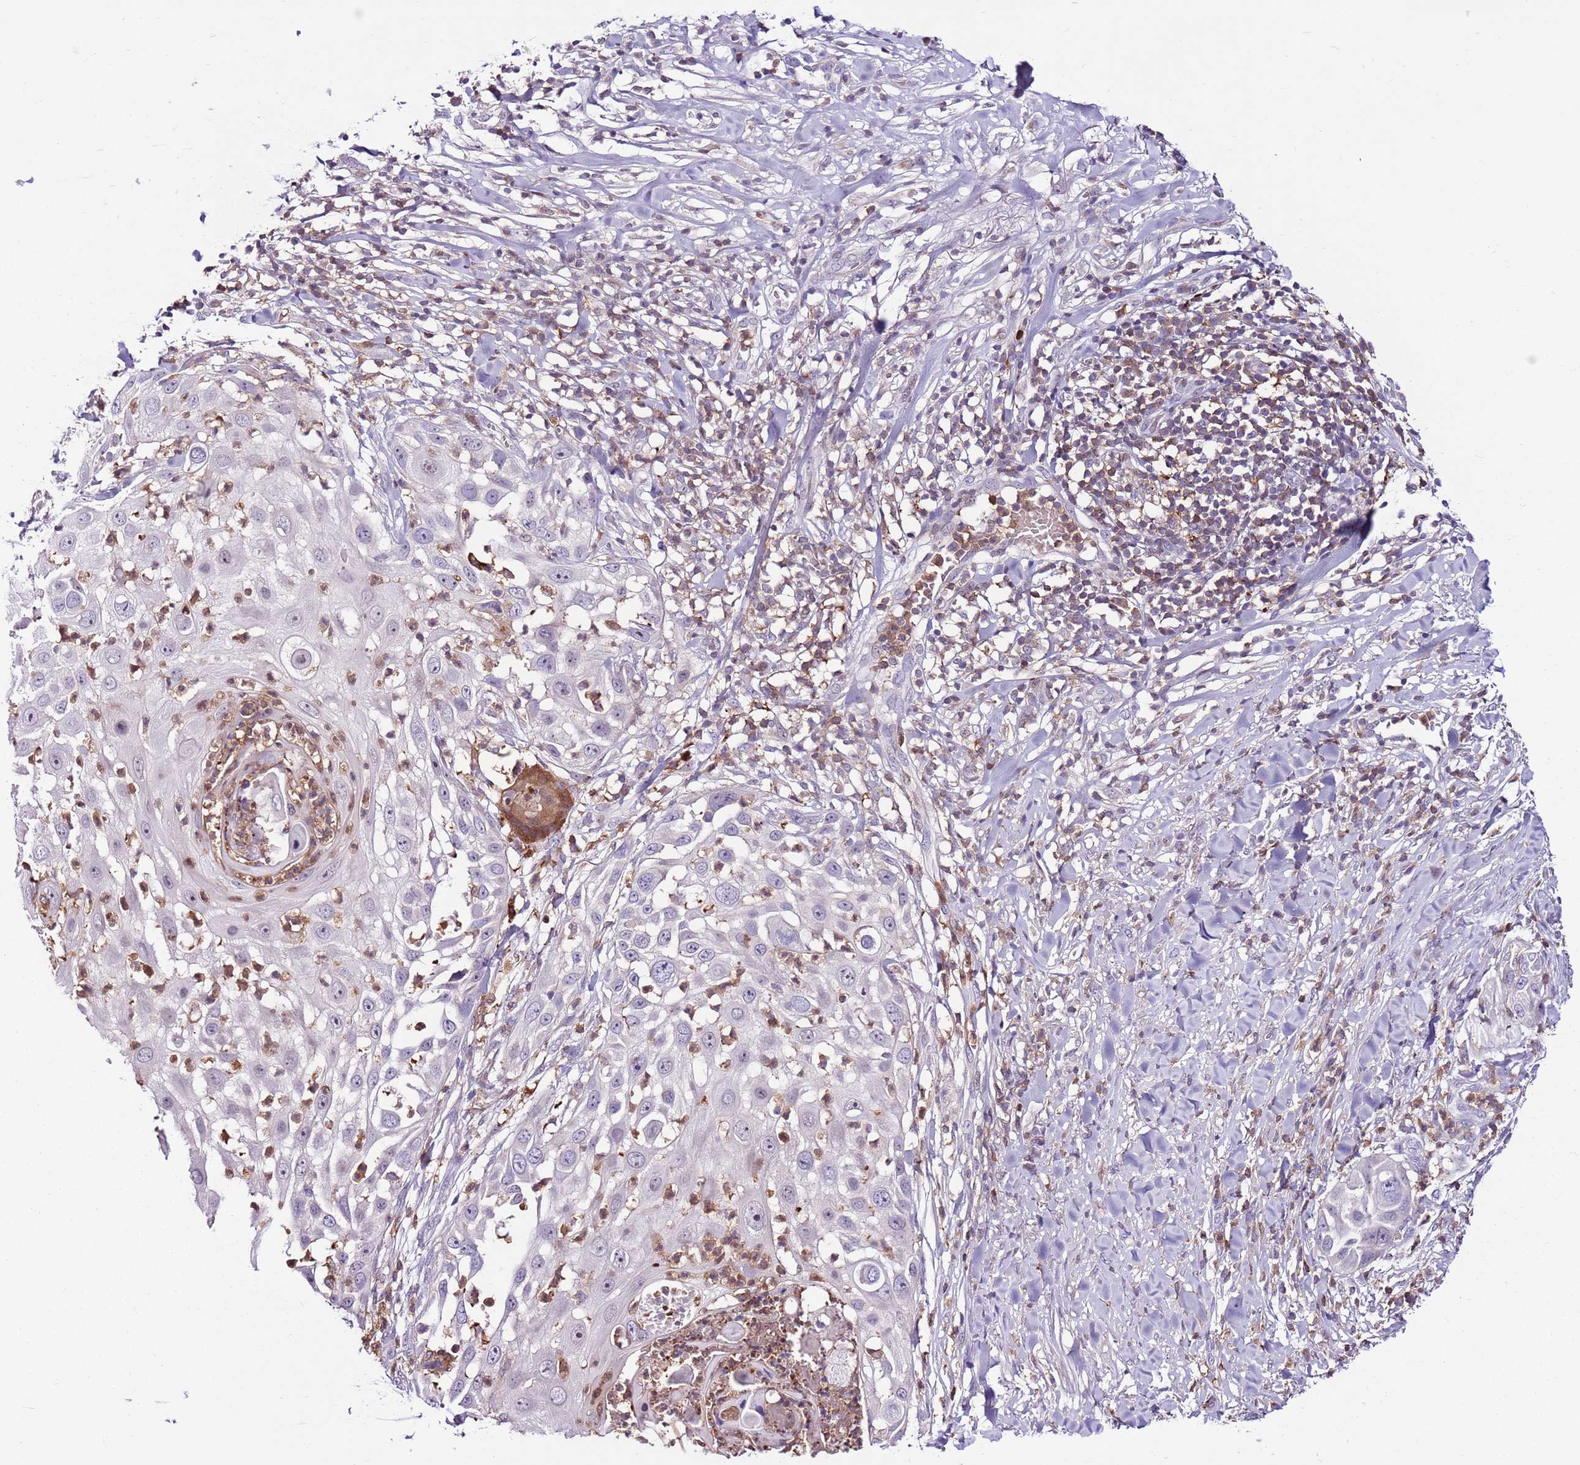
{"staining": {"intensity": "negative", "quantity": "none", "location": "none"}, "tissue": "skin cancer", "cell_type": "Tumor cells", "image_type": "cancer", "snomed": [{"axis": "morphology", "description": "Squamous cell carcinoma, NOS"}, {"axis": "topography", "description": "Skin"}], "caption": "Immunohistochemistry (IHC) of squamous cell carcinoma (skin) exhibits no staining in tumor cells.", "gene": "ZSWIM1", "patient": {"sex": "female", "age": 44}}